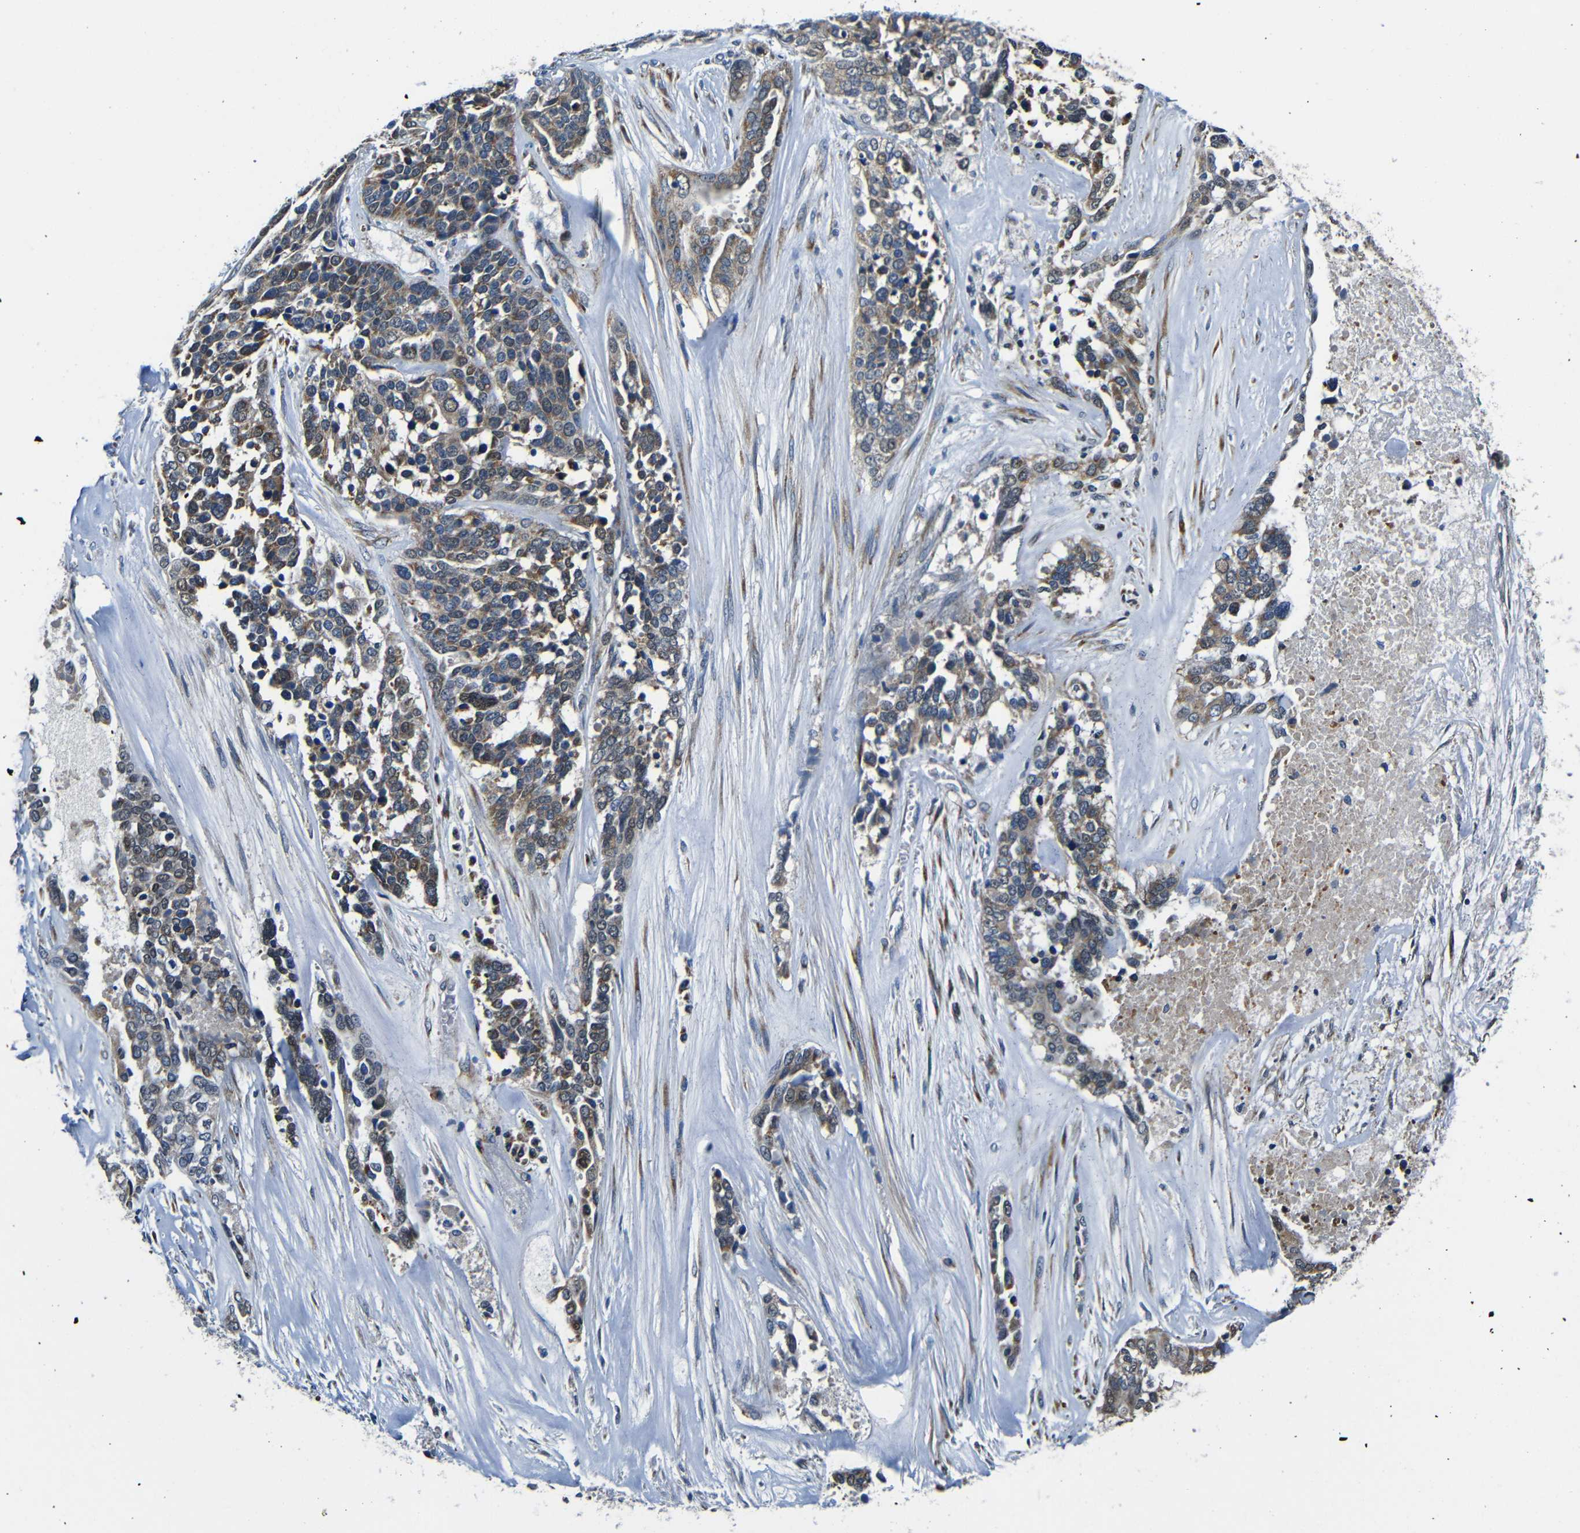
{"staining": {"intensity": "moderate", "quantity": ">75%", "location": "cytoplasmic/membranous"}, "tissue": "ovarian cancer", "cell_type": "Tumor cells", "image_type": "cancer", "snomed": [{"axis": "morphology", "description": "Cystadenocarcinoma, serous, NOS"}, {"axis": "topography", "description": "Ovary"}], "caption": "Ovarian cancer (serous cystadenocarcinoma) stained for a protein (brown) exhibits moderate cytoplasmic/membranous positive positivity in about >75% of tumor cells.", "gene": "FKBP14", "patient": {"sex": "female", "age": 44}}